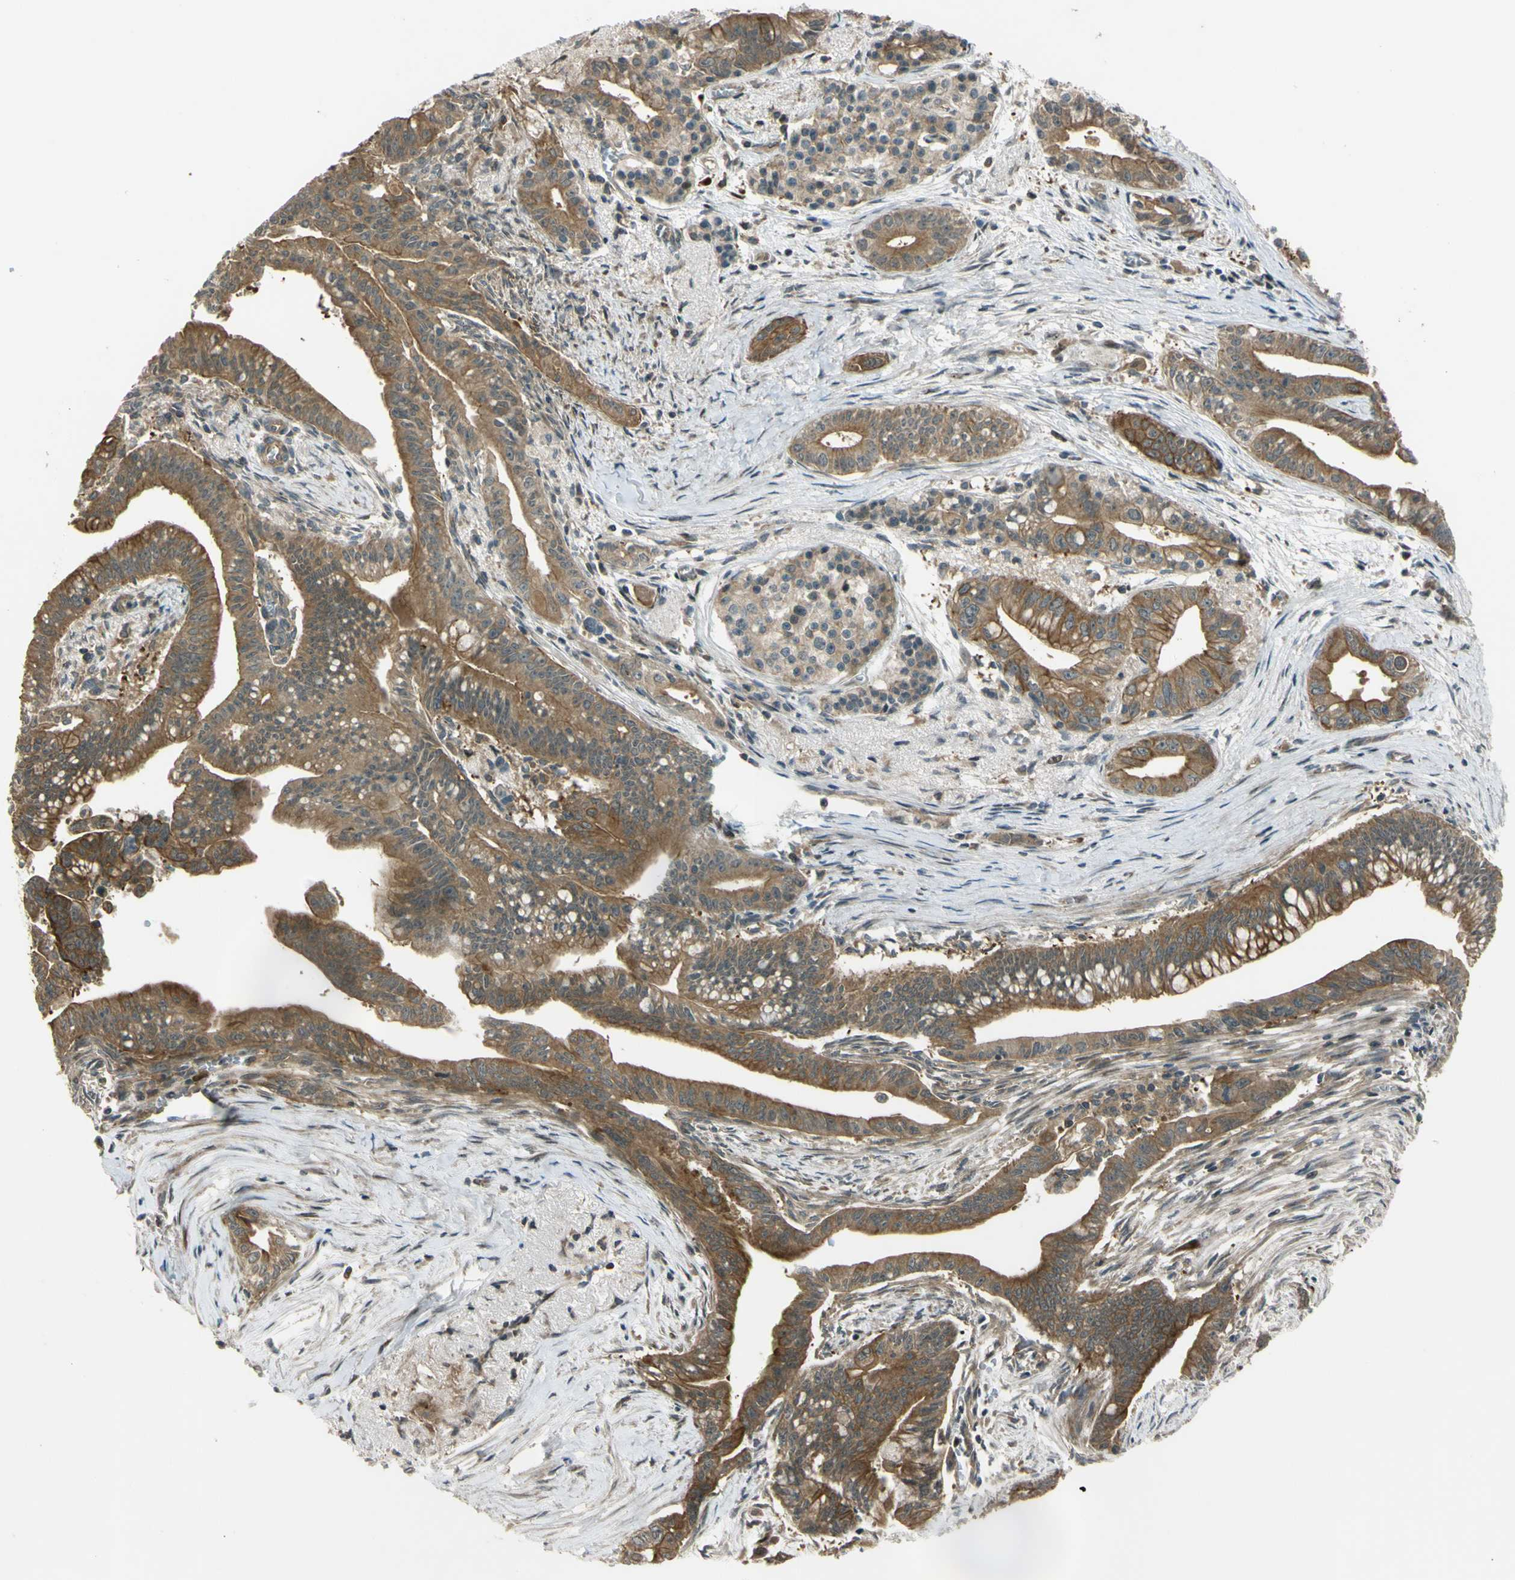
{"staining": {"intensity": "moderate", "quantity": ">75%", "location": "cytoplasmic/membranous"}, "tissue": "pancreatic cancer", "cell_type": "Tumor cells", "image_type": "cancer", "snomed": [{"axis": "morphology", "description": "Adenocarcinoma, NOS"}, {"axis": "topography", "description": "Pancreas"}], "caption": "DAB immunohistochemical staining of pancreatic cancer (adenocarcinoma) demonstrates moderate cytoplasmic/membranous protein expression in about >75% of tumor cells.", "gene": "FLII", "patient": {"sex": "male", "age": 70}}